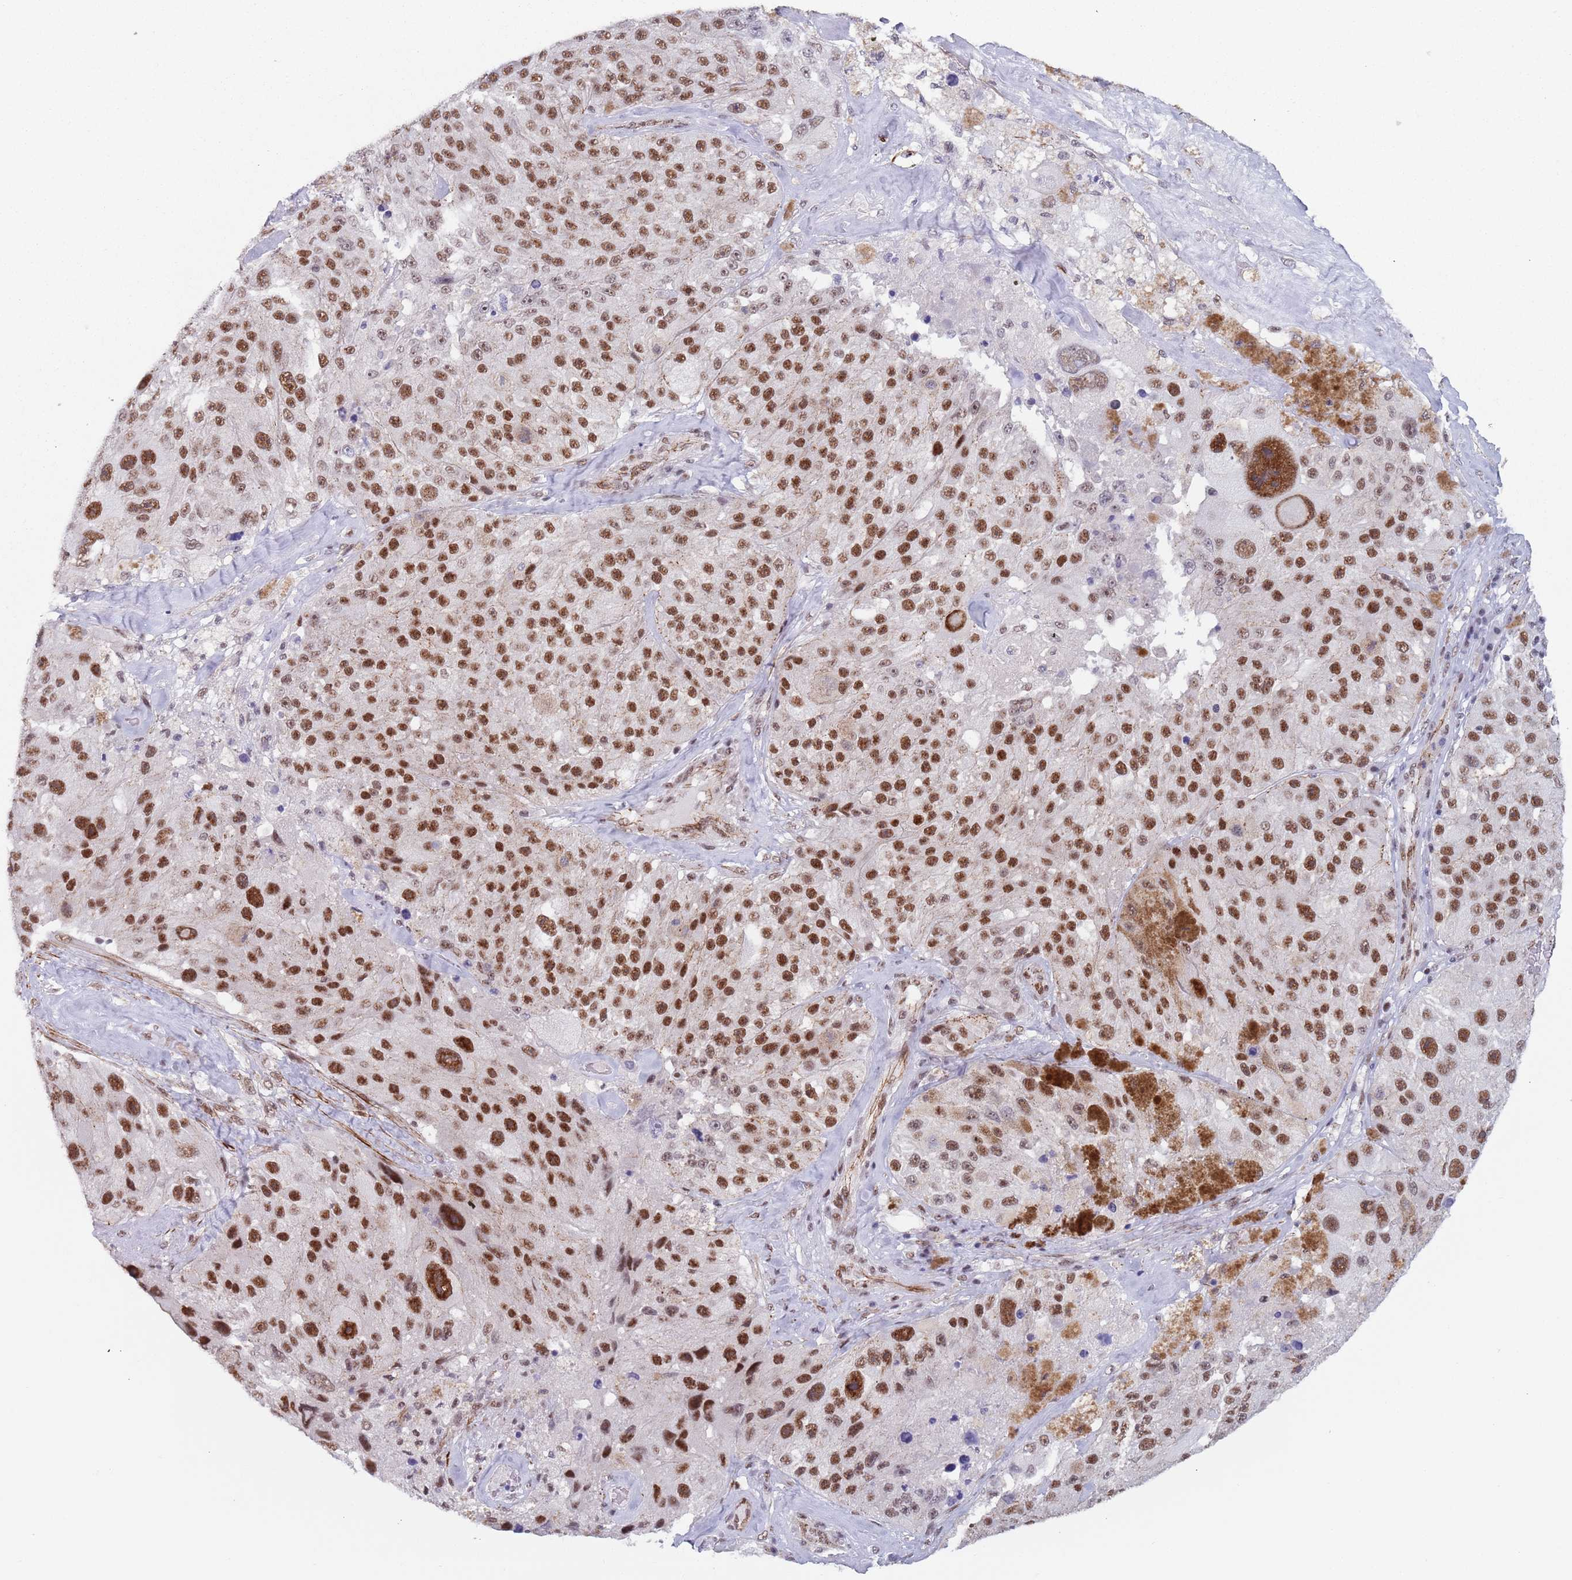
{"staining": {"intensity": "strong", "quantity": ">75%", "location": "nuclear"}, "tissue": "melanoma", "cell_type": "Tumor cells", "image_type": "cancer", "snomed": [{"axis": "morphology", "description": "Malignant melanoma, Metastatic site"}, {"axis": "topography", "description": "Lymph node"}], "caption": "About >75% of tumor cells in melanoma reveal strong nuclear protein staining as visualized by brown immunohistochemical staining.", "gene": "OR5A2", "patient": {"sex": "male", "age": 62}}